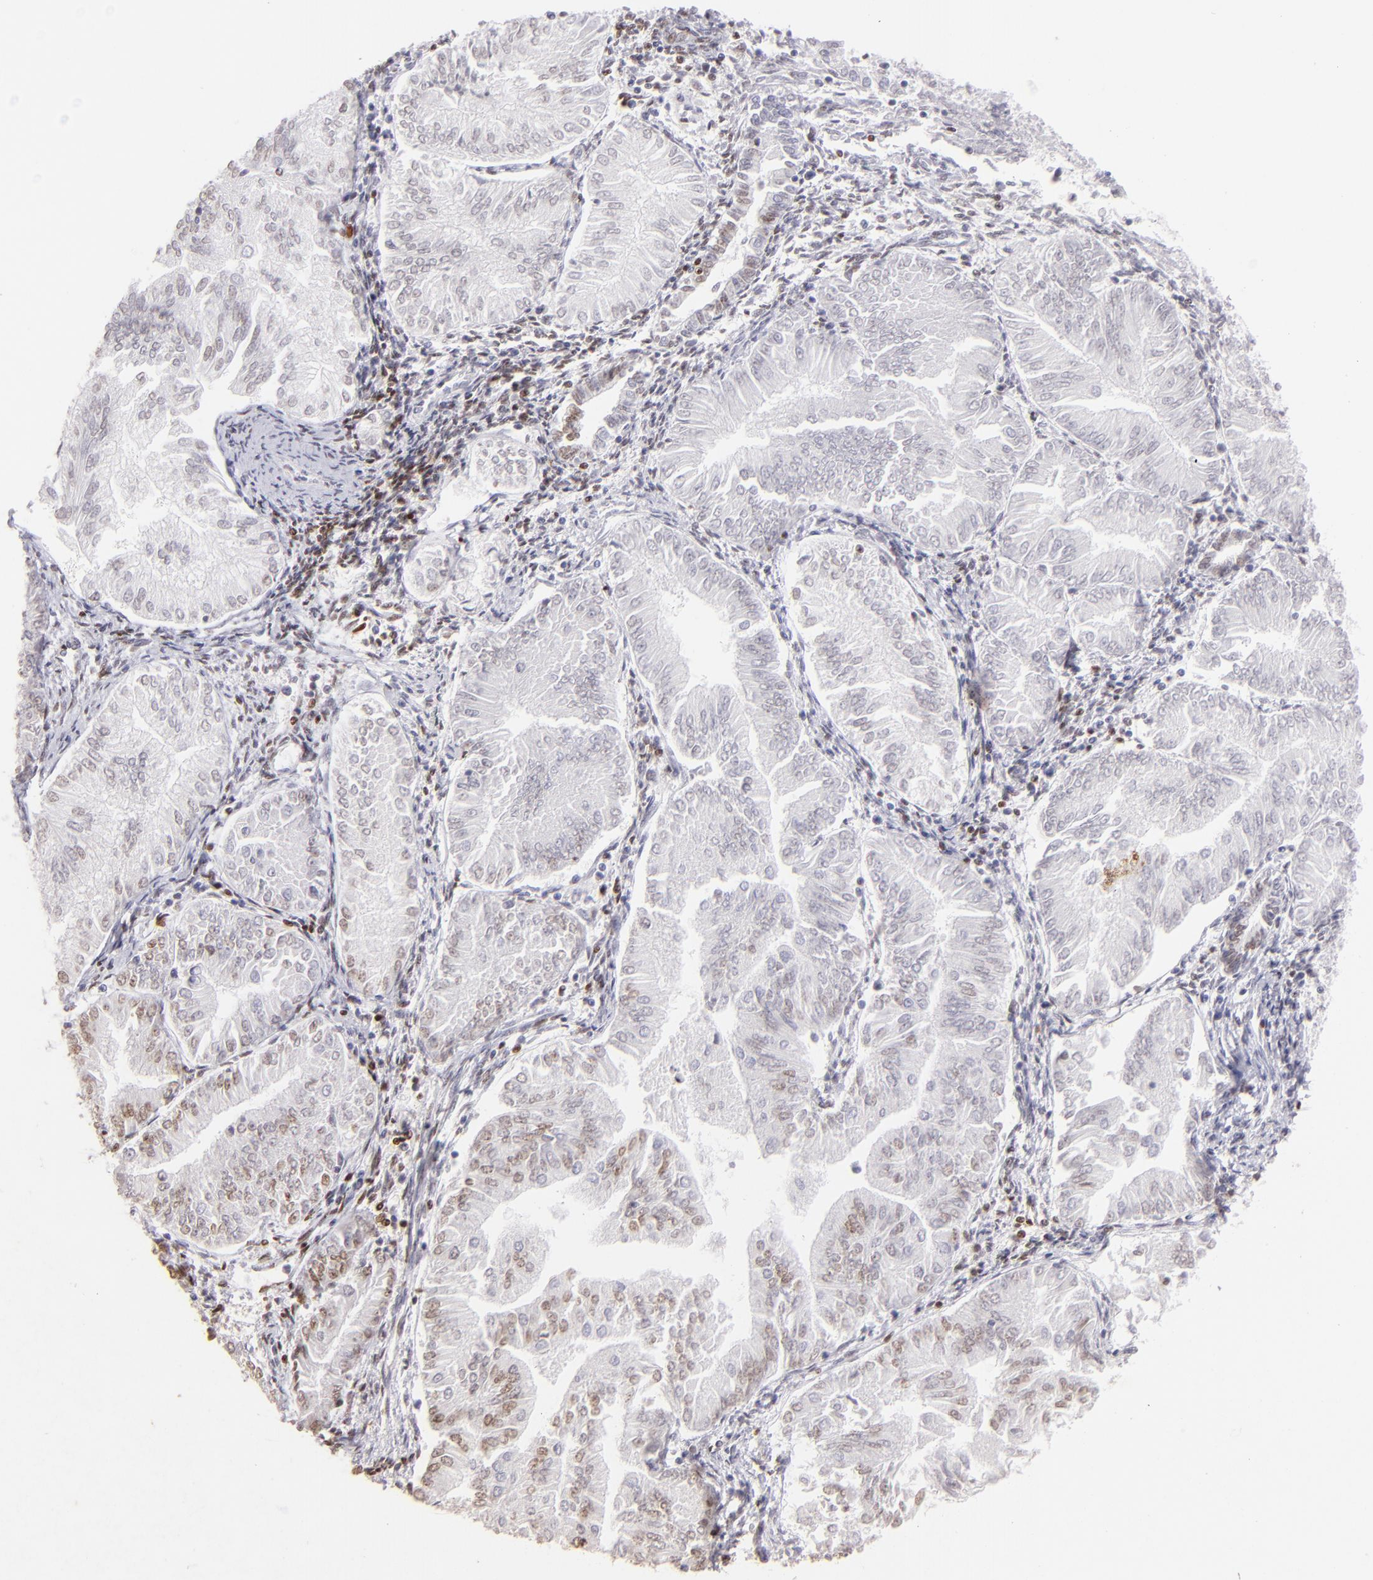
{"staining": {"intensity": "weak", "quantity": "<25%", "location": "nuclear"}, "tissue": "endometrial cancer", "cell_type": "Tumor cells", "image_type": "cancer", "snomed": [{"axis": "morphology", "description": "Adenocarcinoma, NOS"}, {"axis": "topography", "description": "Endometrium"}], "caption": "Immunohistochemistry photomicrograph of neoplastic tissue: endometrial adenocarcinoma stained with DAB displays no significant protein positivity in tumor cells.", "gene": "POU2F1", "patient": {"sex": "female", "age": 53}}